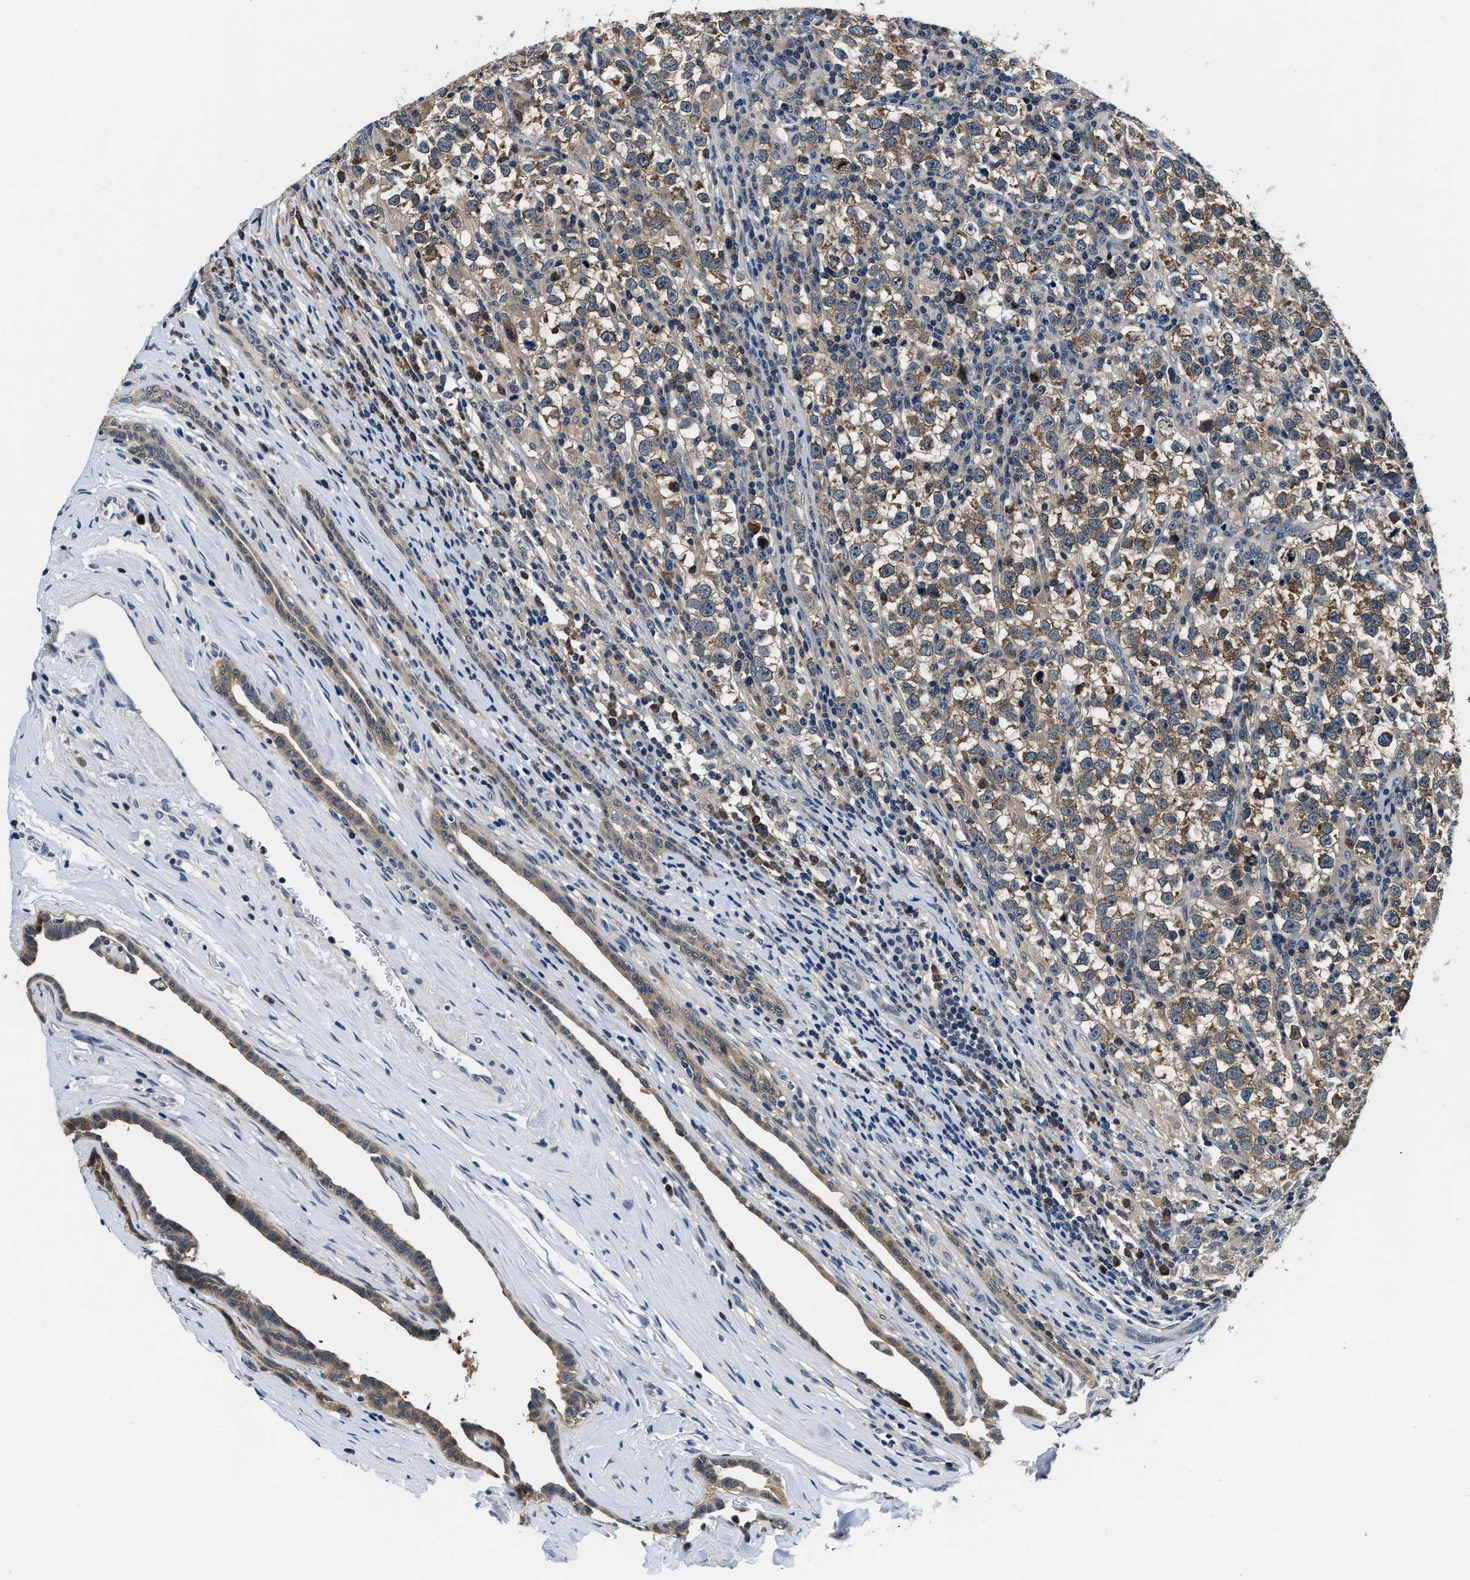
{"staining": {"intensity": "moderate", "quantity": ">75%", "location": "cytoplasmic/membranous"}, "tissue": "testis cancer", "cell_type": "Tumor cells", "image_type": "cancer", "snomed": [{"axis": "morphology", "description": "Normal tissue, NOS"}, {"axis": "morphology", "description": "Seminoma, NOS"}, {"axis": "topography", "description": "Testis"}], "caption": "Testis seminoma tissue shows moderate cytoplasmic/membranous staining in approximately >75% of tumor cells, visualized by immunohistochemistry.", "gene": "PHPT1", "patient": {"sex": "male", "age": 43}}